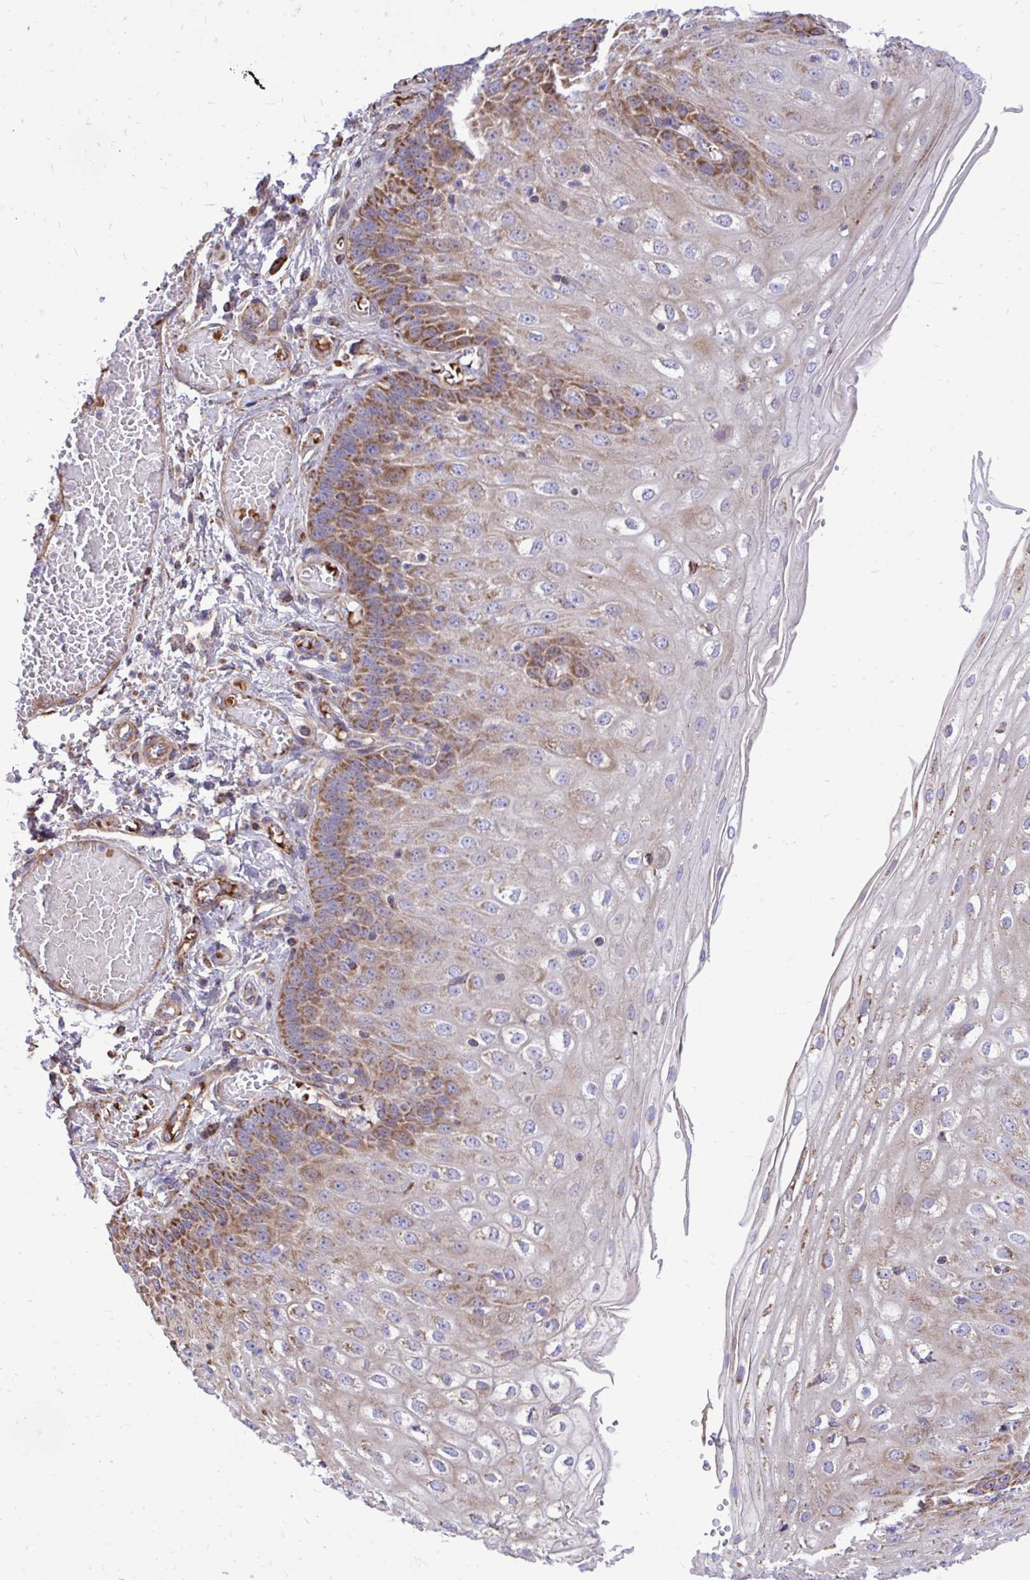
{"staining": {"intensity": "moderate", "quantity": "25%-75%", "location": "cytoplasmic/membranous"}, "tissue": "esophagus", "cell_type": "Squamous epithelial cells", "image_type": "normal", "snomed": [{"axis": "morphology", "description": "Normal tissue, NOS"}, {"axis": "morphology", "description": "Adenocarcinoma, NOS"}, {"axis": "topography", "description": "Esophagus"}], "caption": "Human esophagus stained for a protein (brown) reveals moderate cytoplasmic/membranous positive expression in about 25%-75% of squamous epithelial cells.", "gene": "ATP13A2", "patient": {"sex": "male", "age": 81}}